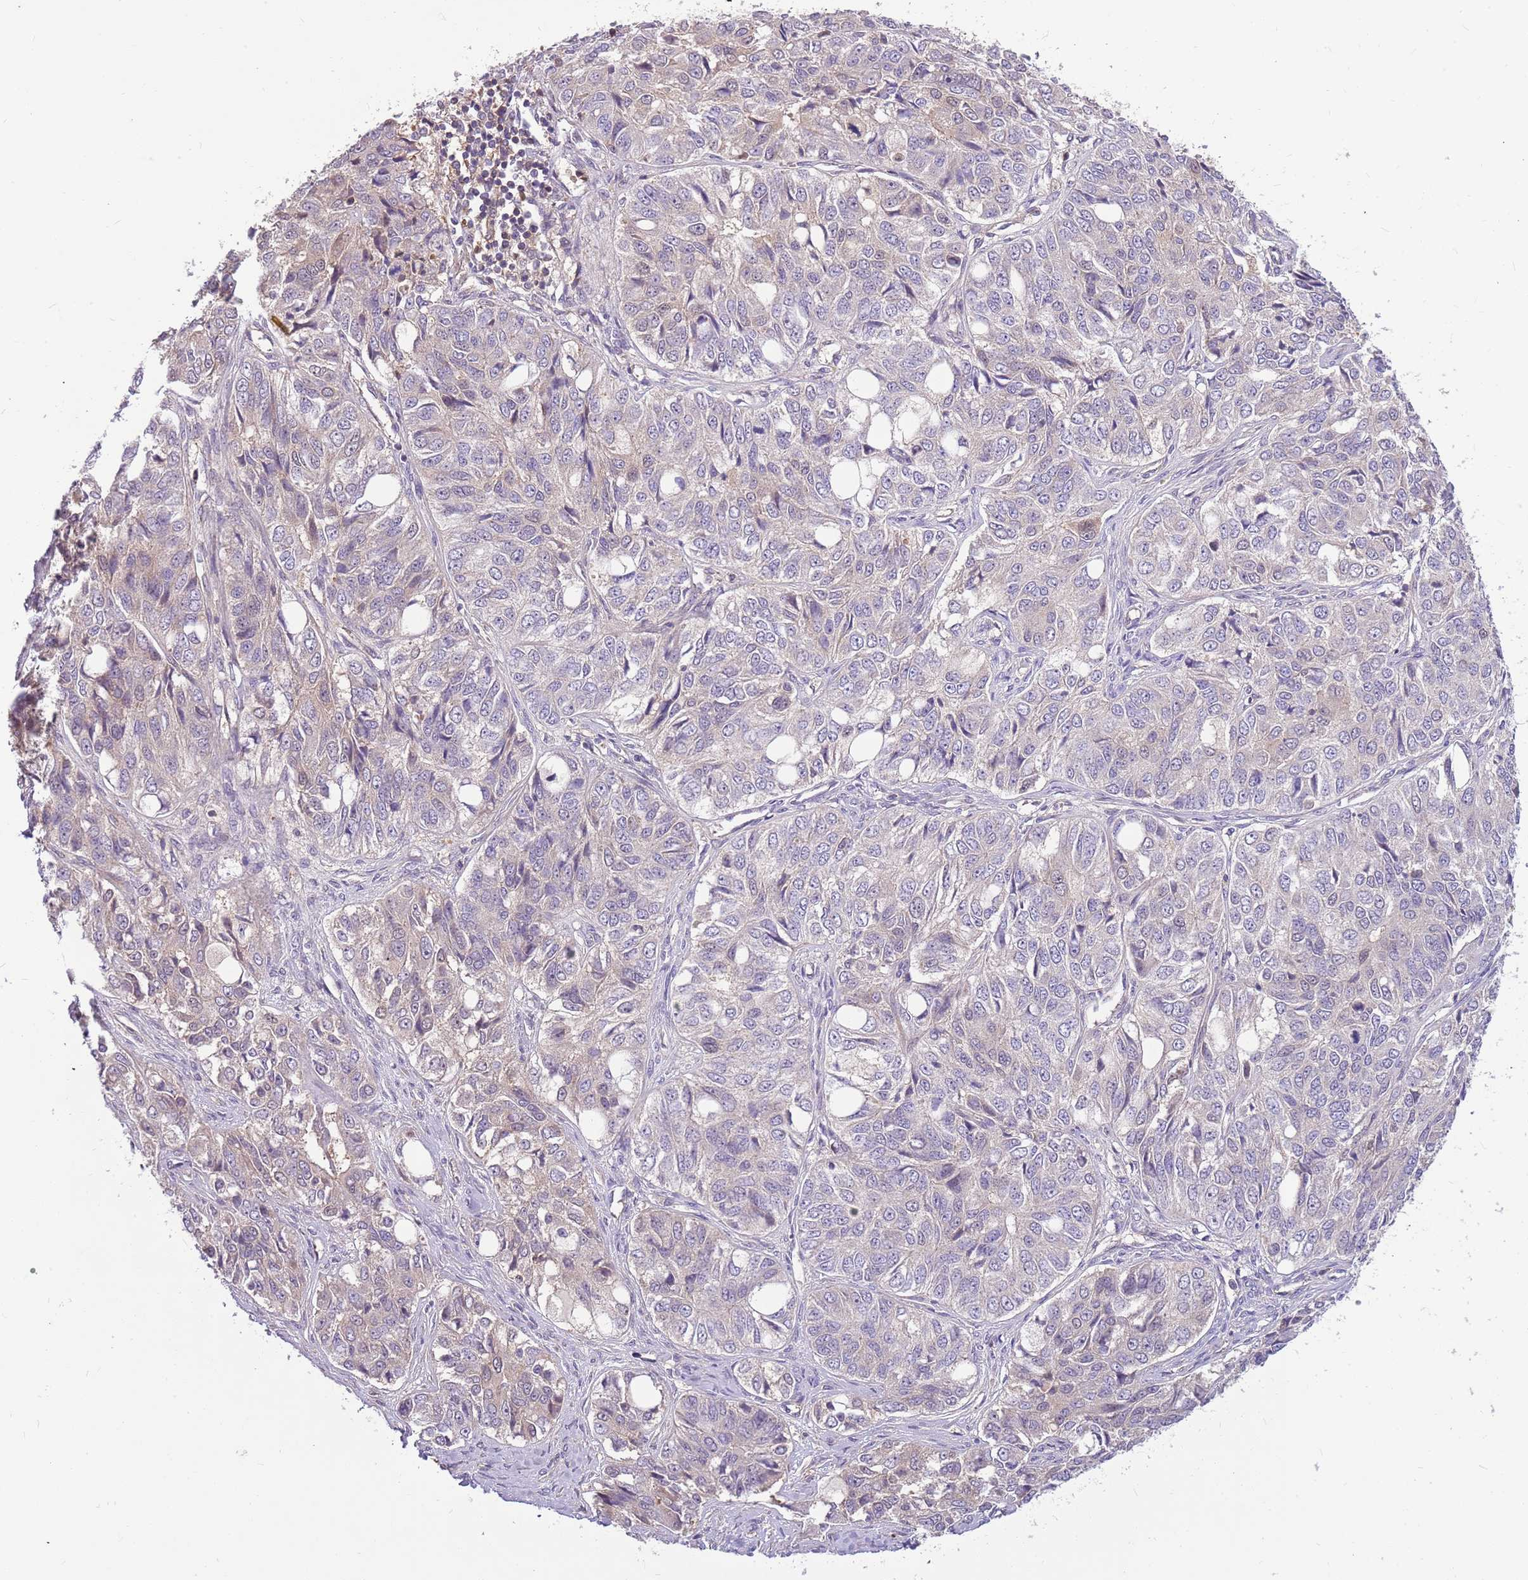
{"staining": {"intensity": "negative", "quantity": "none", "location": "none"}, "tissue": "ovarian cancer", "cell_type": "Tumor cells", "image_type": "cancer", "snomed": [{"axis": "morphology", "description": "Carcinoma, endometroid"}, {"axis": "topography", "description": "Ovary"}], "caption": "Tumor cells are negative for brown protein staining in ovarian cancer (endometroid carcinoma).", "gene": "MVD", "patient": {"sex": "female", "age": 51}}